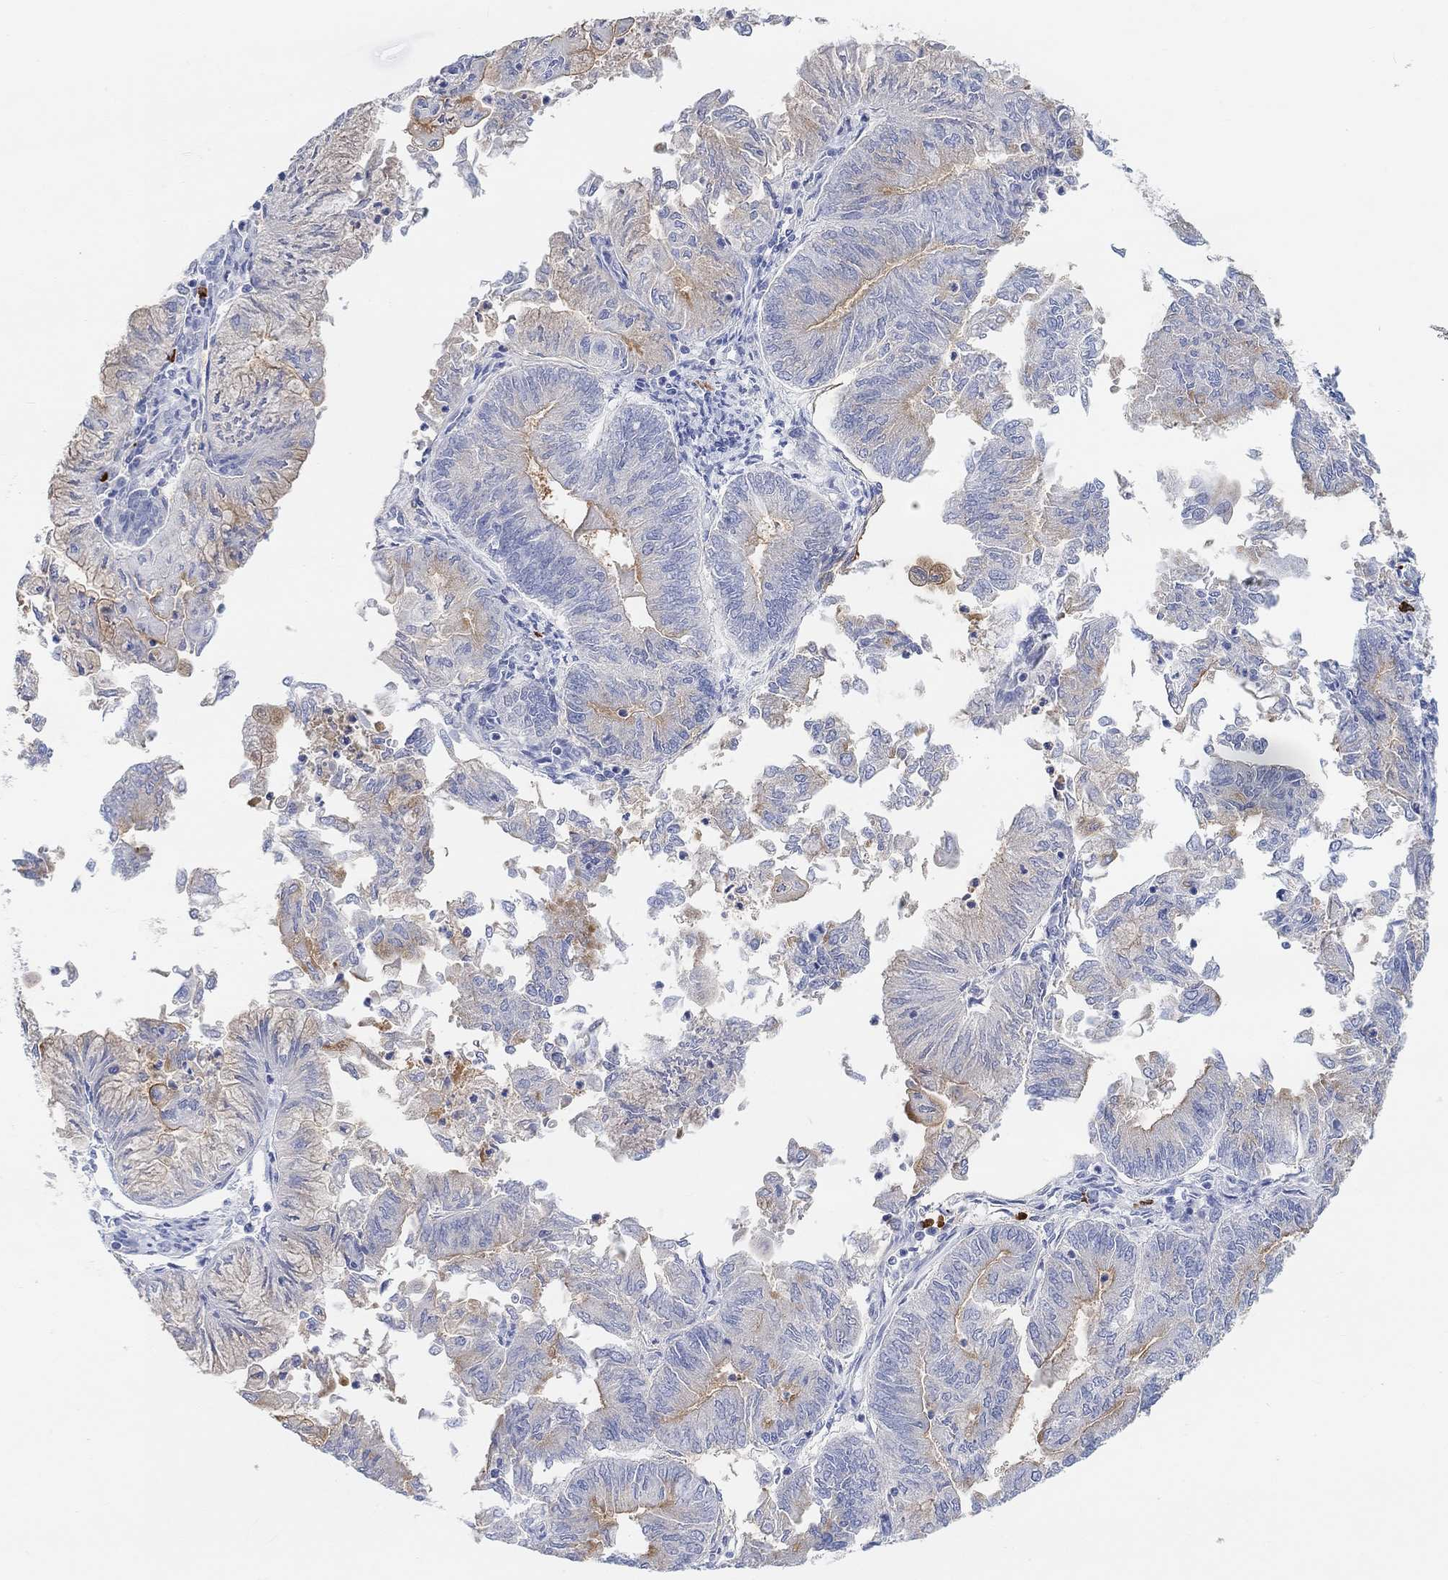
{"staining": {"intensity": "strong", "quantity": "<25%", "location": "cytoplasmic/membranous"}, "tissue": "endometrial cancer", "cell_type": "Tumor cells", "image_type": "cancer", "snomed": [{"axis": "morphology", "description": "Adenocarcinoma, NOS"}, {"axis": "topography", "description": "Endometrium"}], "caption": "Protein staining by immunohistochemistry (IHC) exhibits strong cytoplasmic/membranous positivity in about <25% of tumor cells in endometrial cancer (adenocarcinoma).", "gene": "MUC1", "patient": {"sex": "female", "age": 59}}